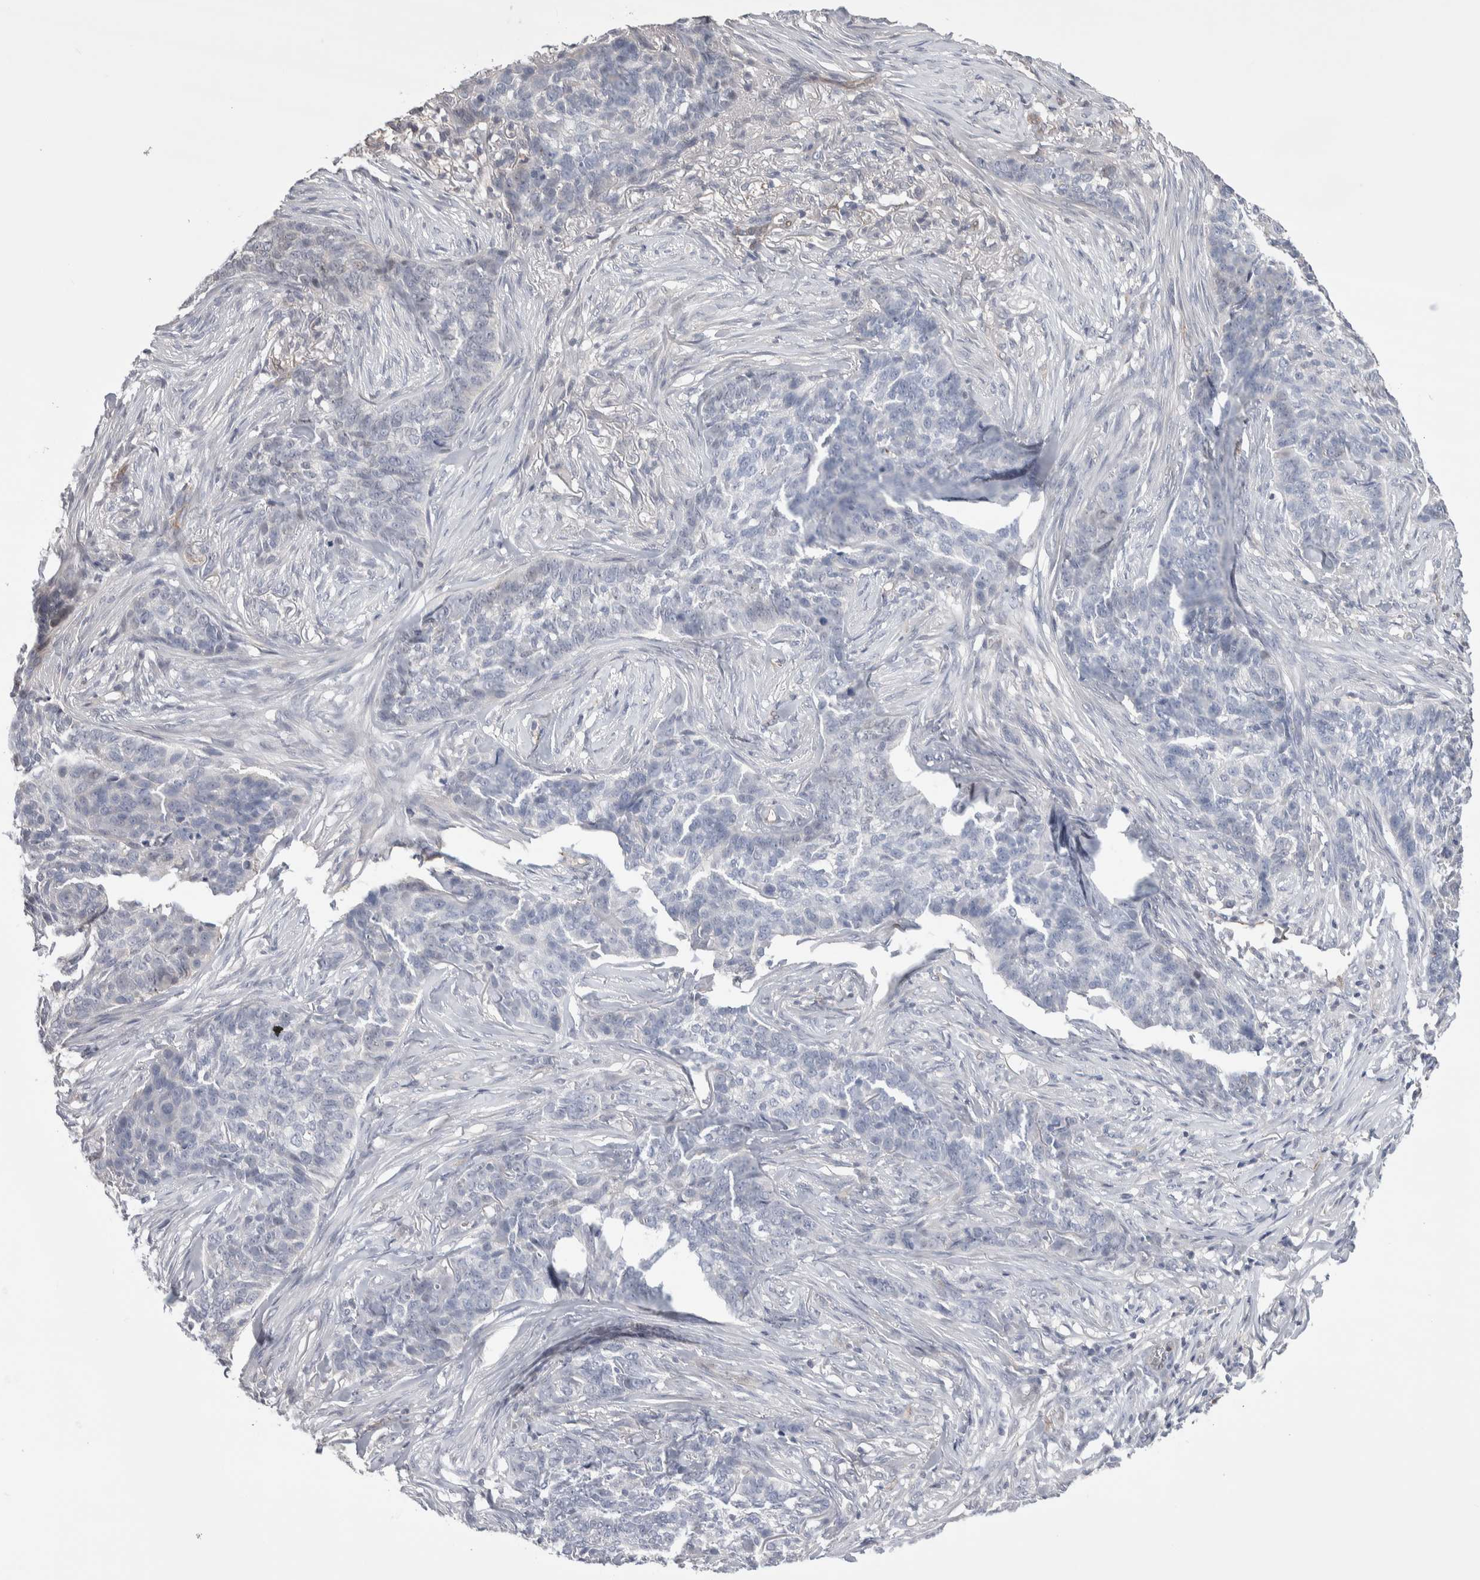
{"staining": {"intensity": "negative", "quantity": "none", "location": "none"}, "tissue": "skin cancer", "cell_type": "Tumor cells", "image_type": "cancer", "snomed": [{"axis": "morphology", "description": "Basal cell carcinoma"}, {"axis": "topography", "description": "Skin"}], "caption": "High magnification brightfield microscopy of basal cell carcinoma (skin) stained with DAB (3,3'-diaminobenzidine) (brown) and counterstained with hematoxylin (blue): tumor cells show no significant staining.", "gene": "ZBTB49", "patient": {"sex": "male", "age": 85}}